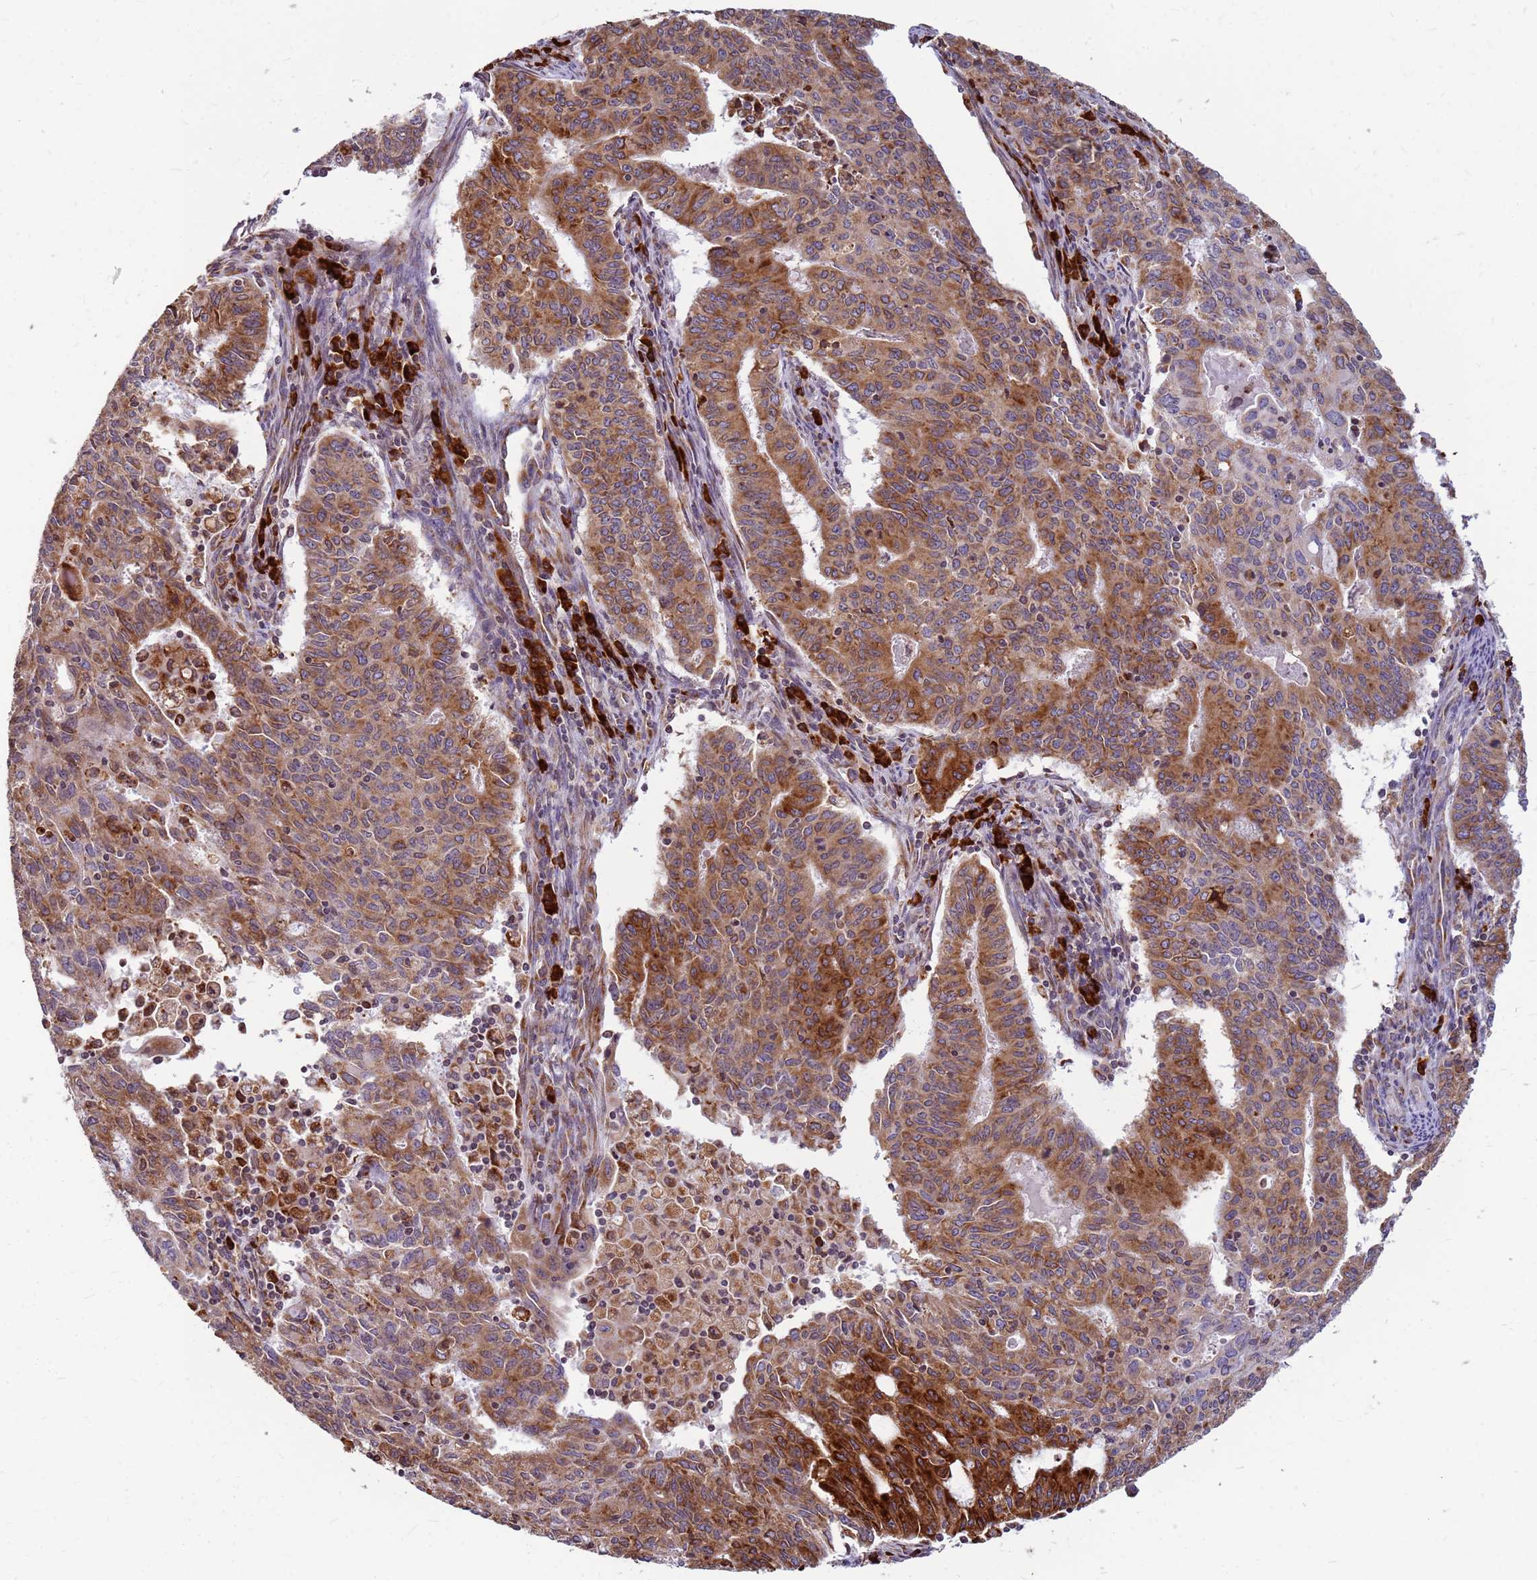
{"staining": {"intensity": "moderate", "quantity": ">75%", "location": "cytoplasmic/membranous"}, "tissue": "endometrial cancer", "cell_type": "Tumor cells", "image_type": "cancer", "snomed": [{"axis": "morphology", "description": "Adenocarcinoma, NOS"}, {"axis": "topography", "description": "Endometrium"}], "caption": "Tumor cells exhibit medium levels of moderate cytoplasmic/membranous positivity in about >75% of cells in endometrial cancer (adenocarcinoma).", "gene": "SSR4", "patient": {"sex": "female", "age": 59}}